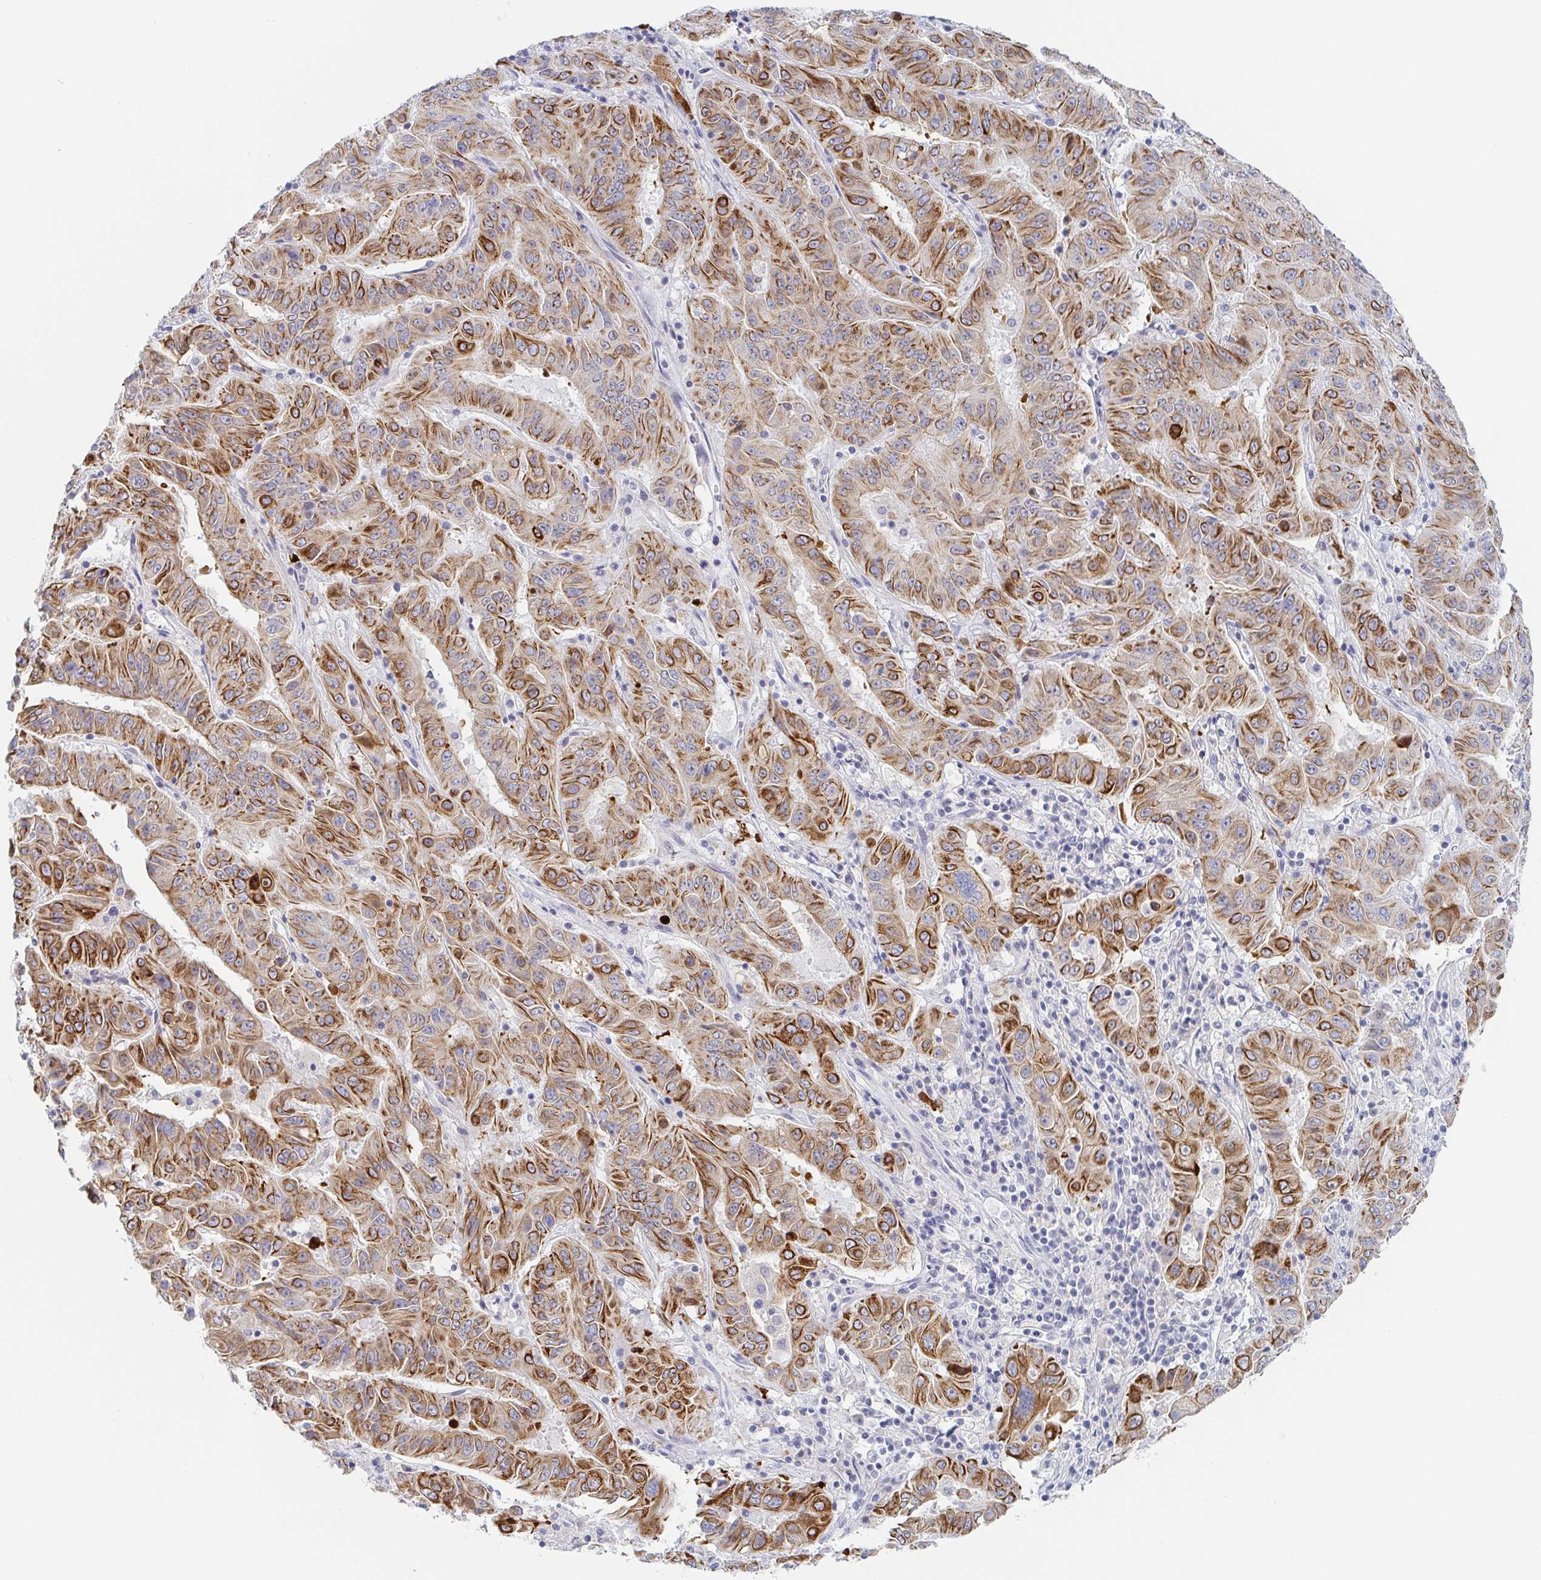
{"staining": {"intensity": "moderate", "quantity": ">75%", "location": "cytoplasmic/membranous"}, "tissue": "pancreatic cancer", "cell_type": "Tumor cells", "image_type": "cancer", "snomed": [{"axis": "morphology", "description": "Adenocarcinoma, NOS"}, {"axis": "topography", "description": "Pancreas"}], "caption": "A histopathology image showing moderate cytoplasmic/membranous staining in about >75% of tumor cells in adenocarcinoma (pancreatic), as visualized by brown immunohistochemical staining.", "gene": "RHOV", "patient": {"sex": "male", "age": 63}}